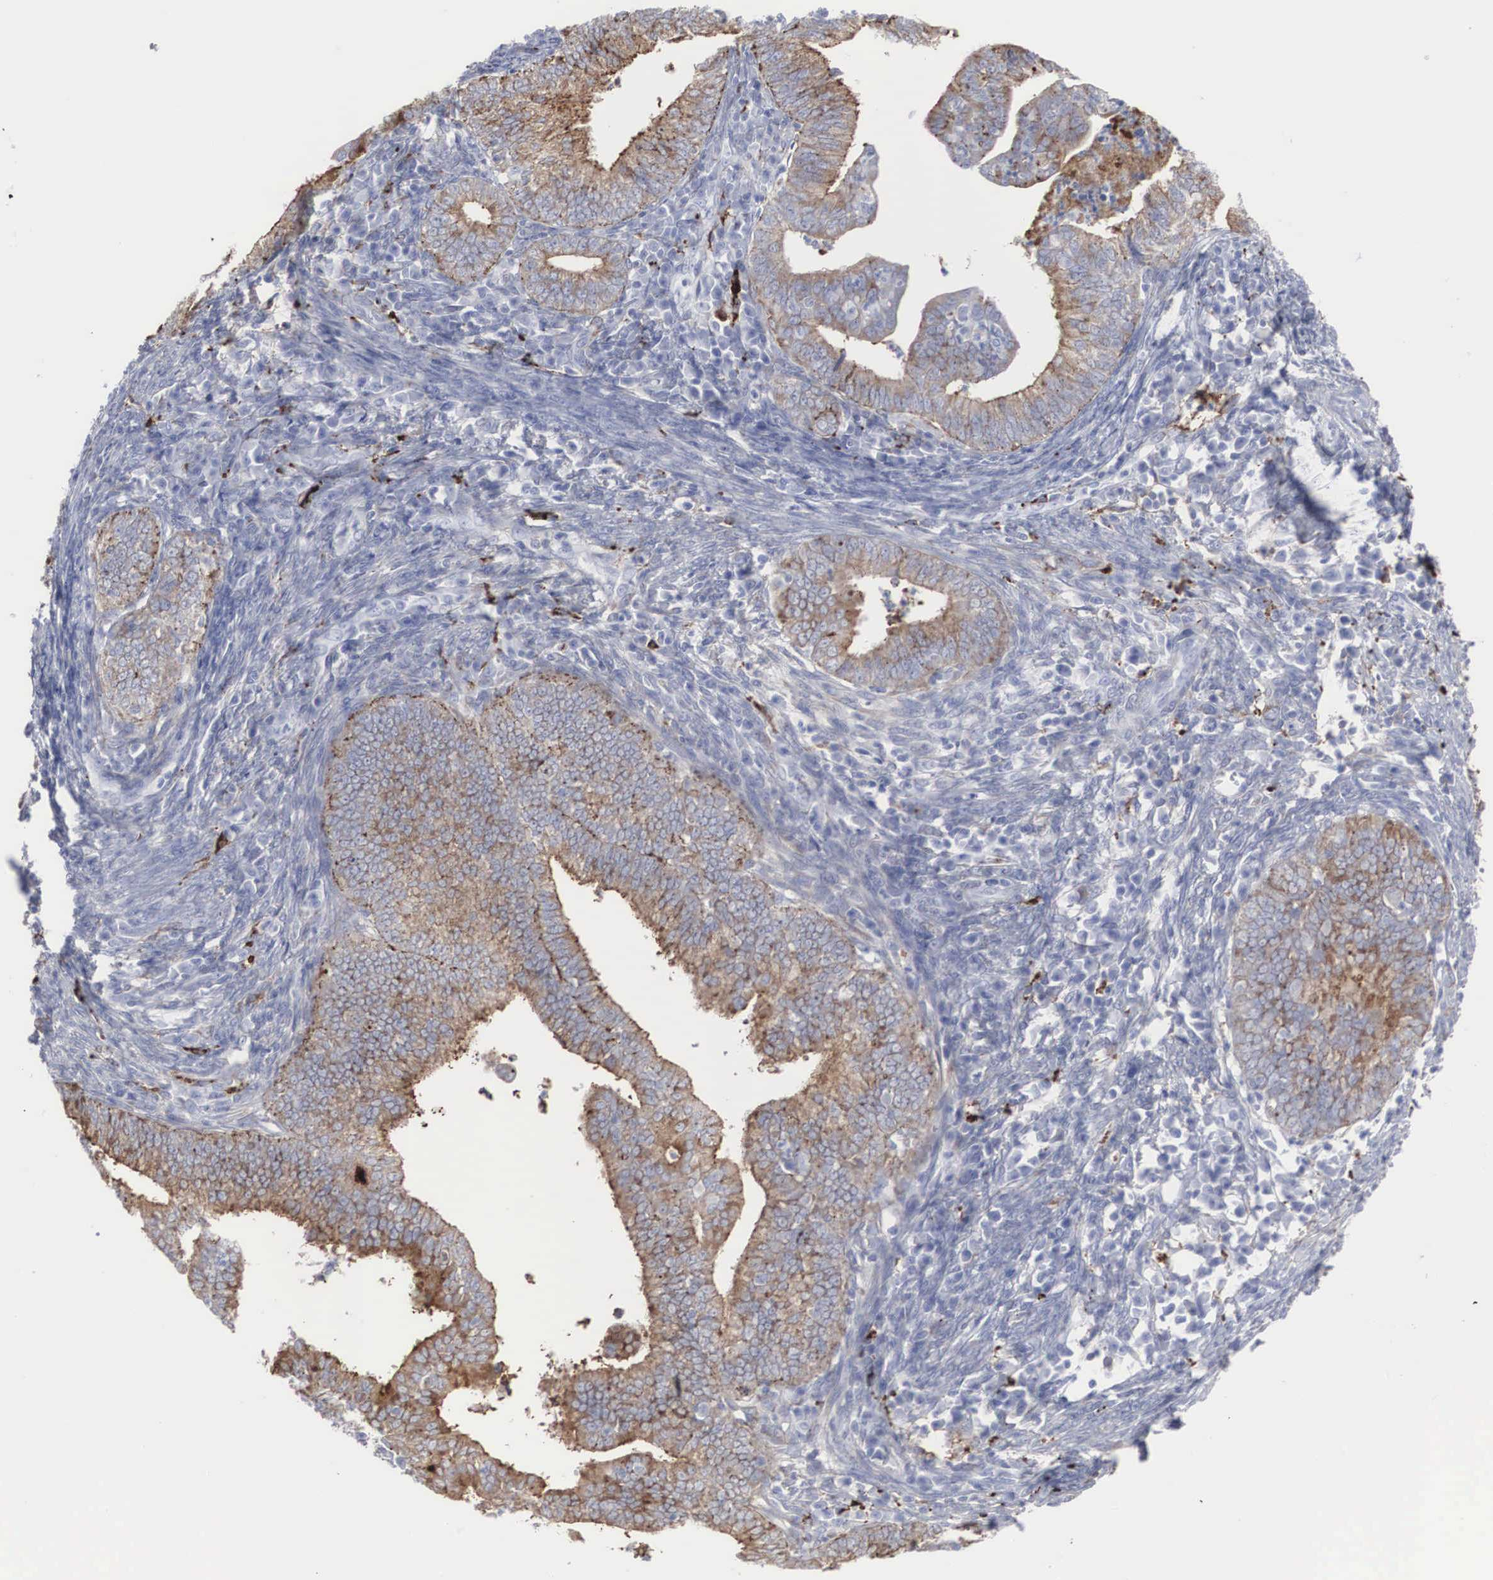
{"staining": {"intensity": "weak", "quantity": ">75%", "location": "cytoplasmic/membranous"}, "tissue": "endometrial cancer", "cell_type": "Tumor cells", "image_type": "cancer", "snomed": [{"axis": "morphology", "description": "Adenocarcinoma, NOS"}, {"axis": "topography", "description": "Endometrium"}], "caption": "Weak cytoplasmic/membranous expression for a protein is identified in about >75% of tumor cells of adenocarcinoma (endometrial) using immunohistochemistry.", "gene": "LGALS3BP", "patient": {"sex": "female", "age": 66}}